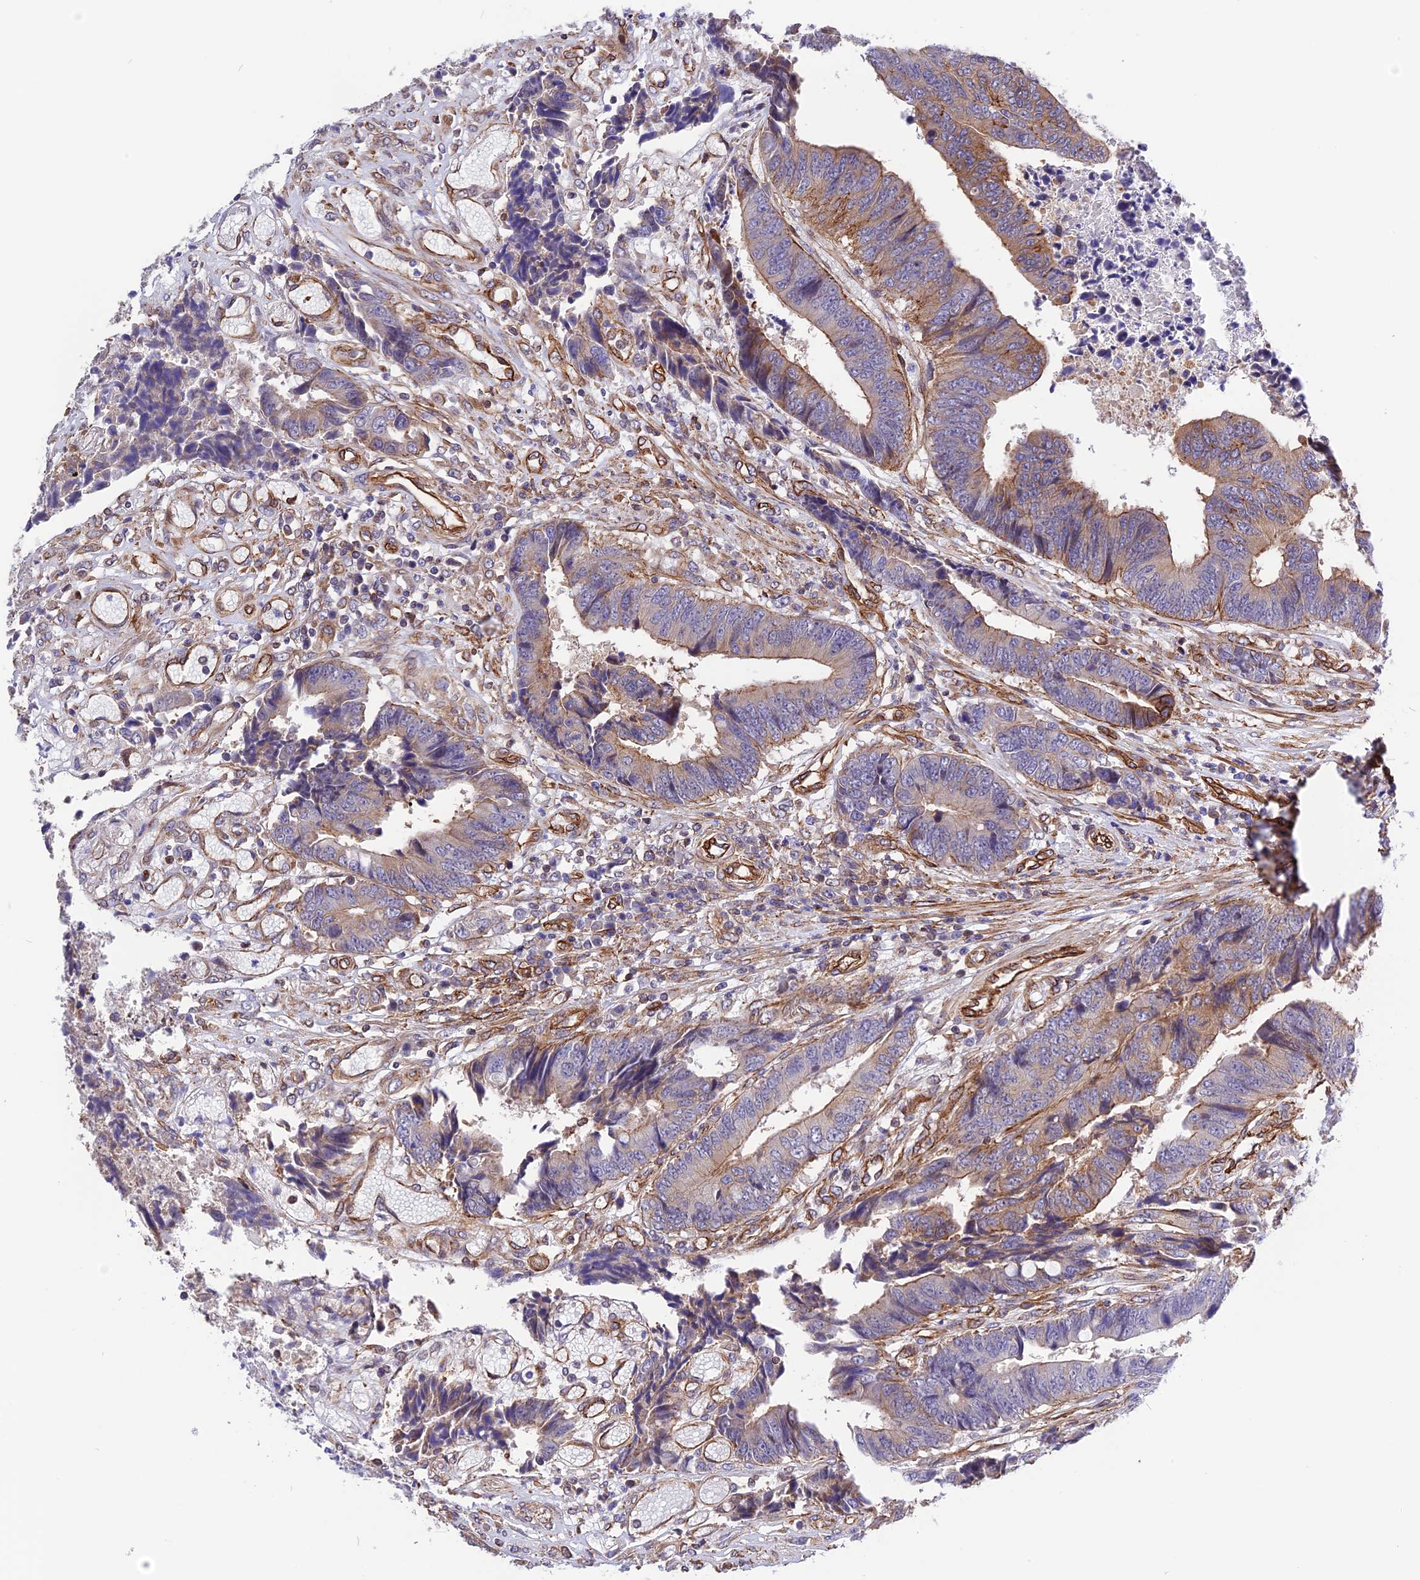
{"staining": {"intensity": "moderate", "quantity": "<25%", "location": "cytoplasmic/membranous"}, "tissue": "colorectal cancer", "cell_type": "Tumor cells", "image_type": "cancer", "snomed": [{"axis": "morphology", "description": "Adenocarcinoma, NOS"}, {"axis": "topography", "description": "Rectum"}], "caption": "The image shows immunohistochemical staining of colorectal adenocarcinoma. There is moderate cytoplasmic/membranous positivity is present in about <25% of tumor cells. The staining was performed using DAB, with brown indicating positive protein expression. Nuclei are stained blue with hematoxylin.", "gene": "R3HDM4", "patient": {"sex": "male", "age": 84}}